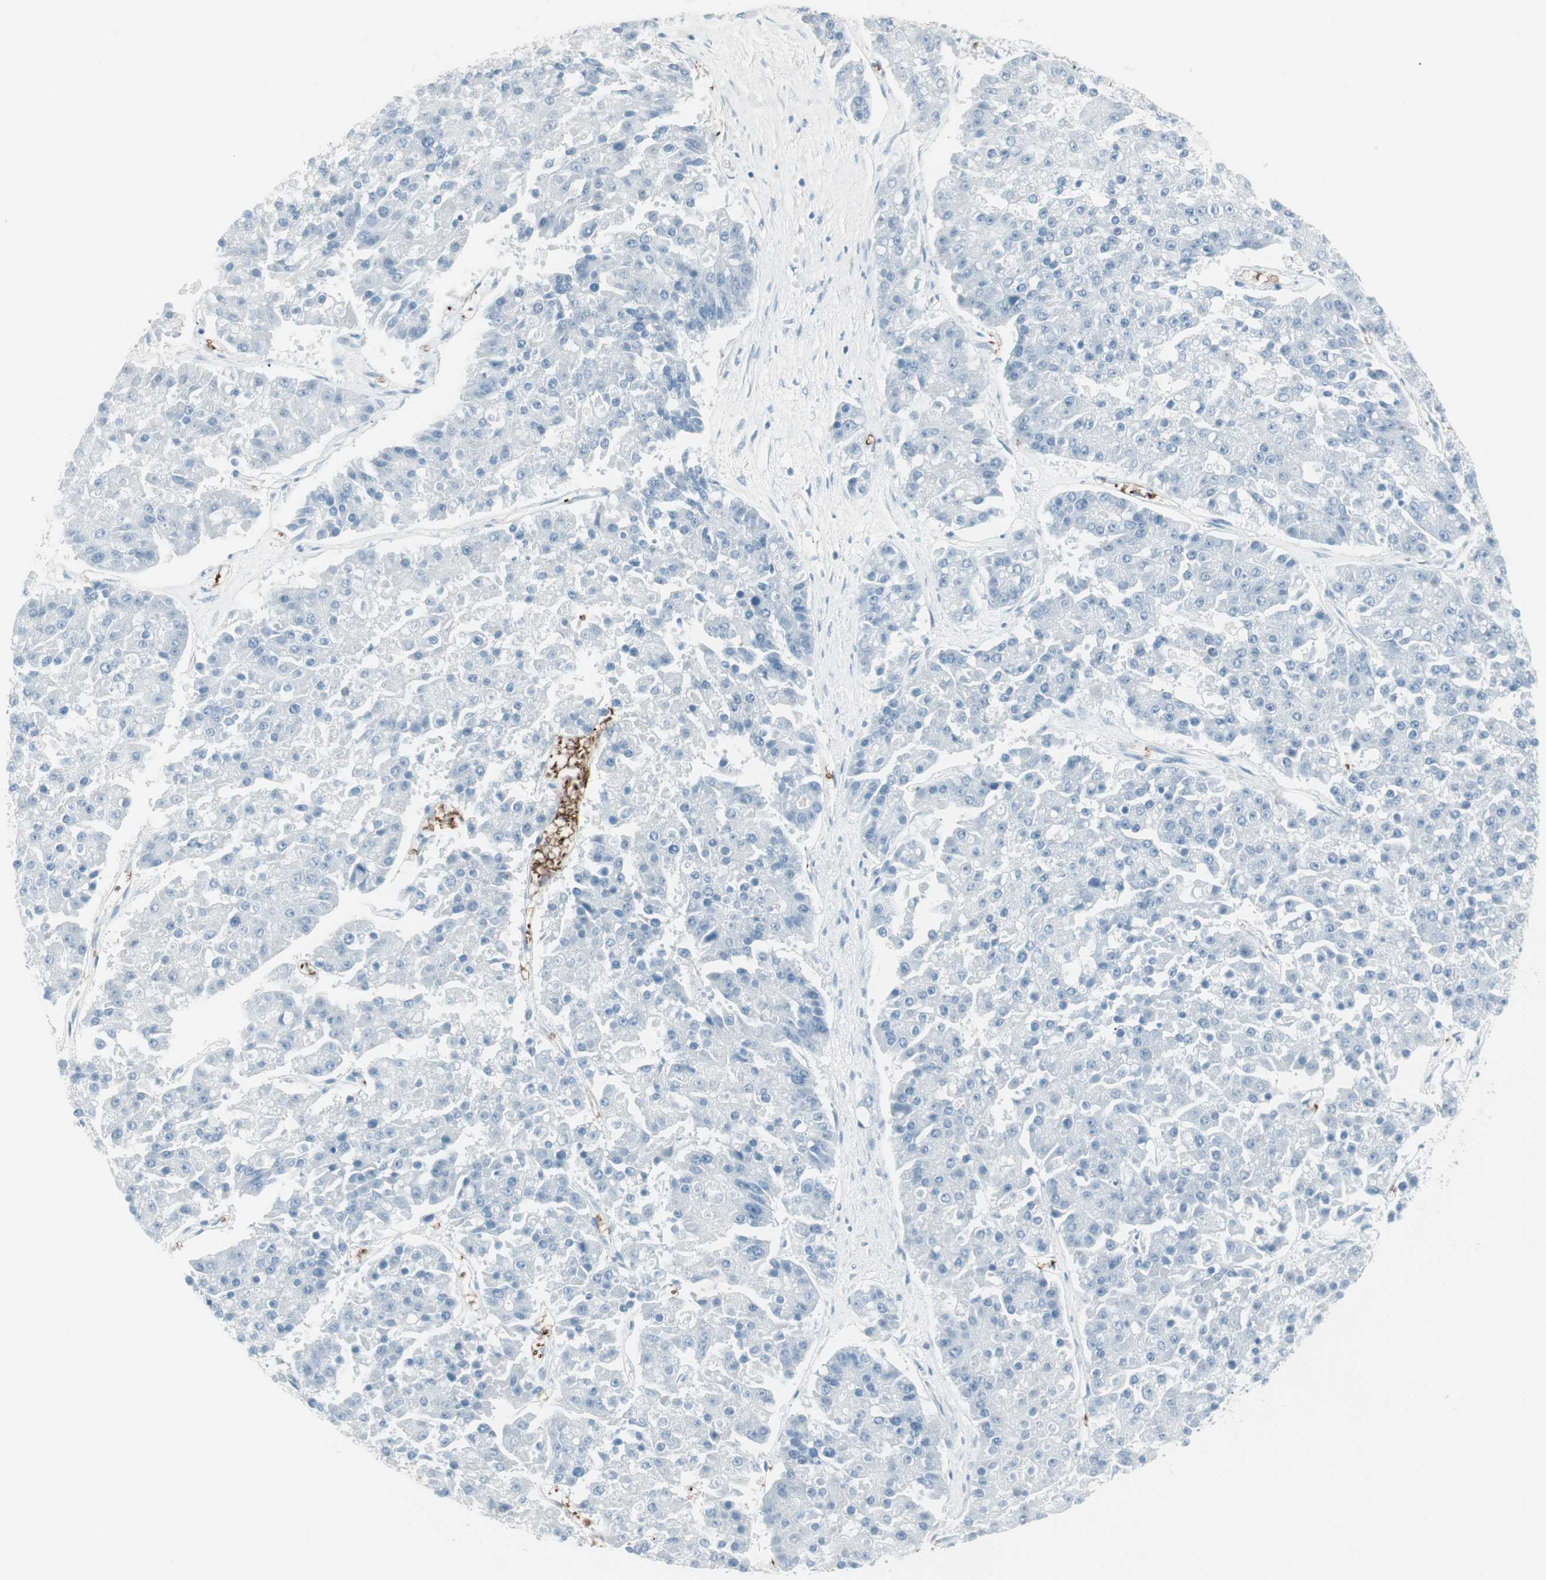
{"staining": {"intensity": "negative", "quantity": "none", "location": "none"}, "tissue": "pancreatic cancer", "cell_type": "Tumor cells", "image_type": "cancer", "snomed": [{"axis": "morphology", "description": "Adenocarcinoma, NOS"}, {"axis": "topography", "description": "Pancreas"}], "caption": "There is no significant expression in tumor cells of pancreatic adenocarcinoma.", "gene": "MAP4K1", "patient": {"sex": "male", "age": 50}}